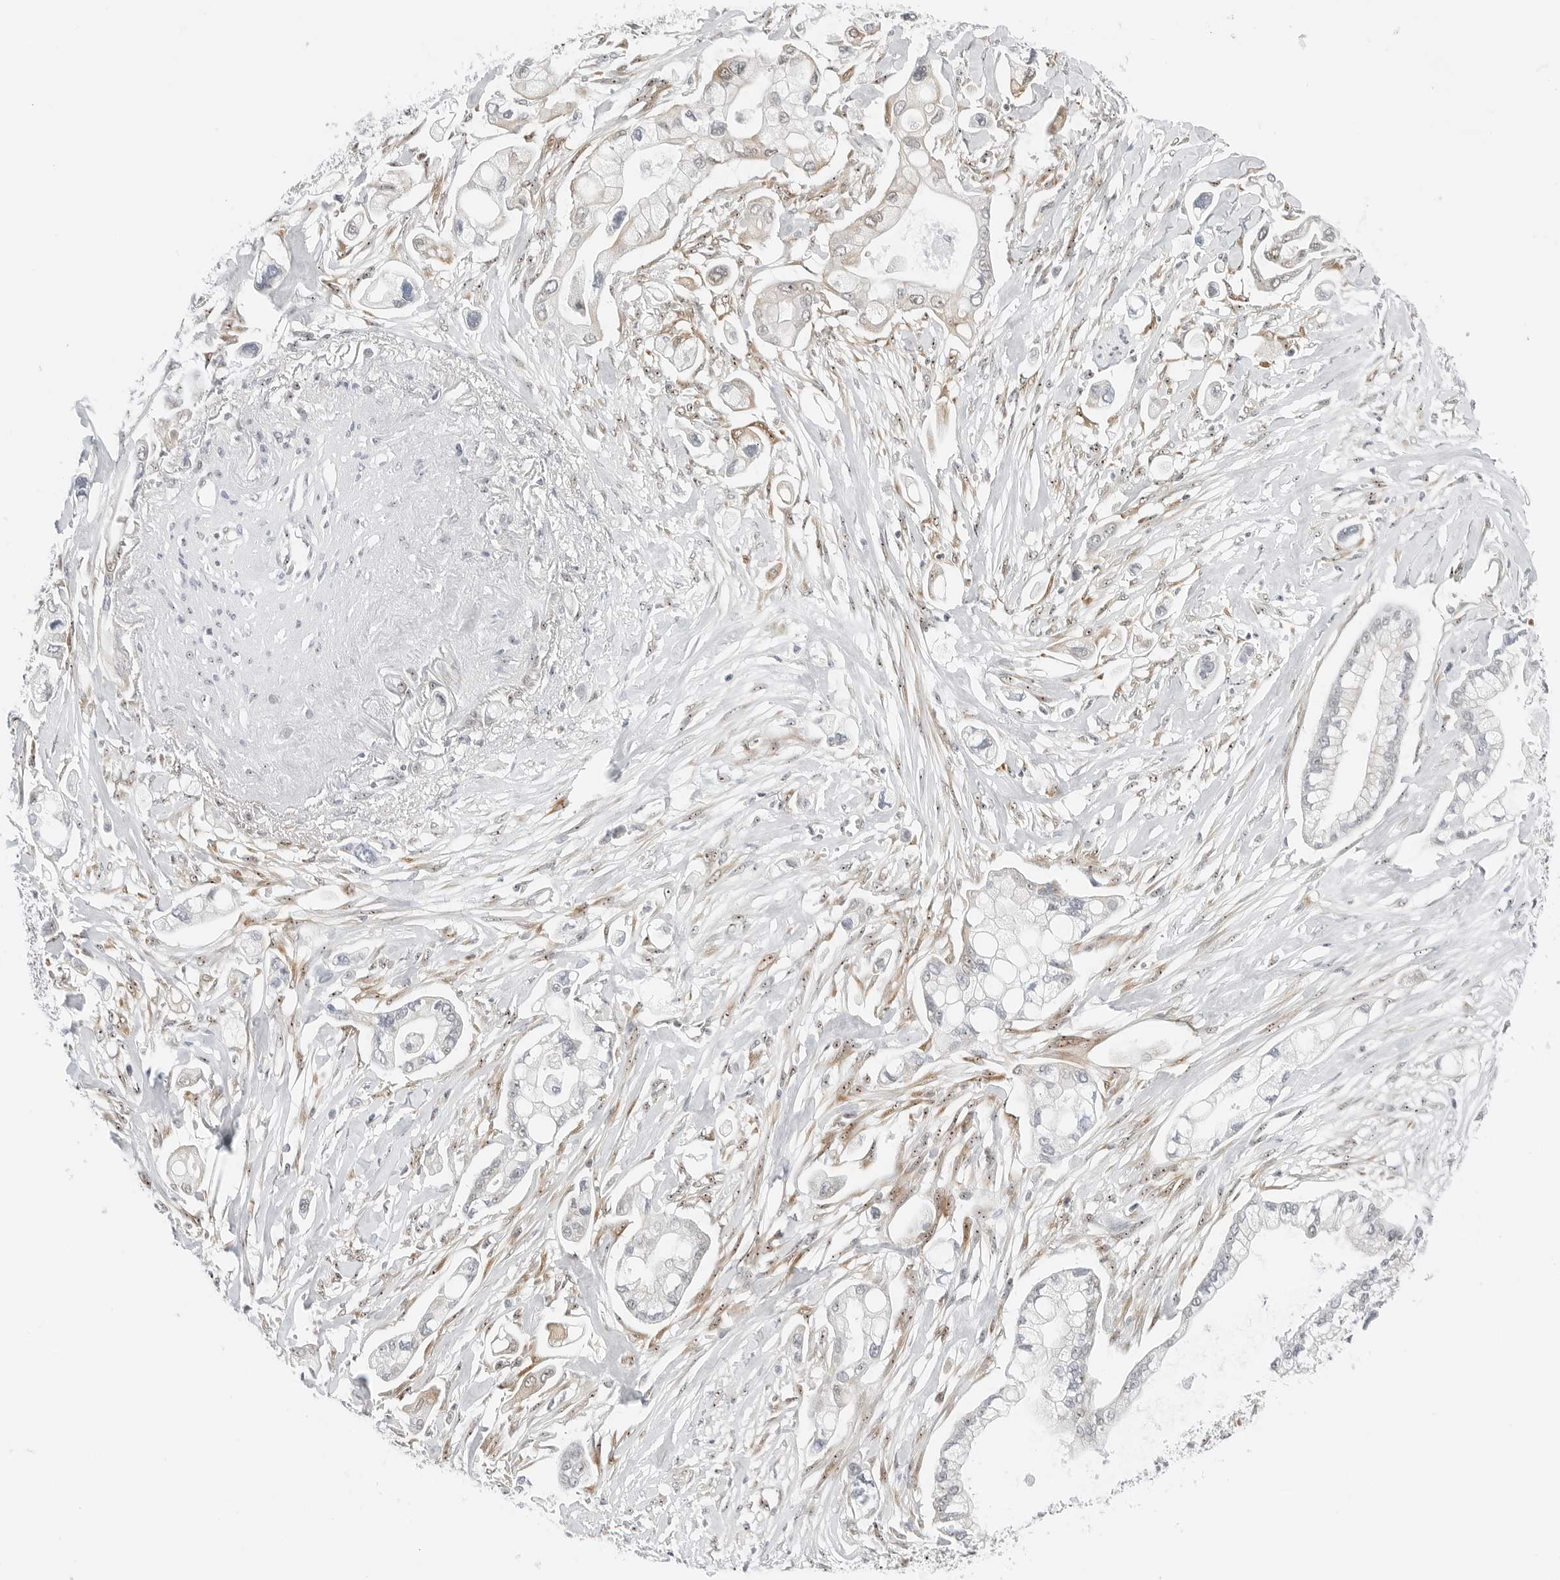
{"staining": {"intensity": "weak", "quantity": "<25%", "location": "cytoplasmic/membranous,nuclear"}, "tissue": "pancreatic cancer", "cell_type": "Tumor cells", "image_type": "cancer", "snomed": [{"axis": "morphology", "description": "Adenocarcinoma, NOS"}, {"axis": "topography", "description": "Pancreas"}], "caption": "An immunohistochemistry micrograph of pancreatic cancer (adenocarcinoma) is shown. There is no staining in tumor cells of pancreatic cancer (adenocarcinoma).", "gene": "RIMKLA", "patient": {"sex": "male", "age": 68}}